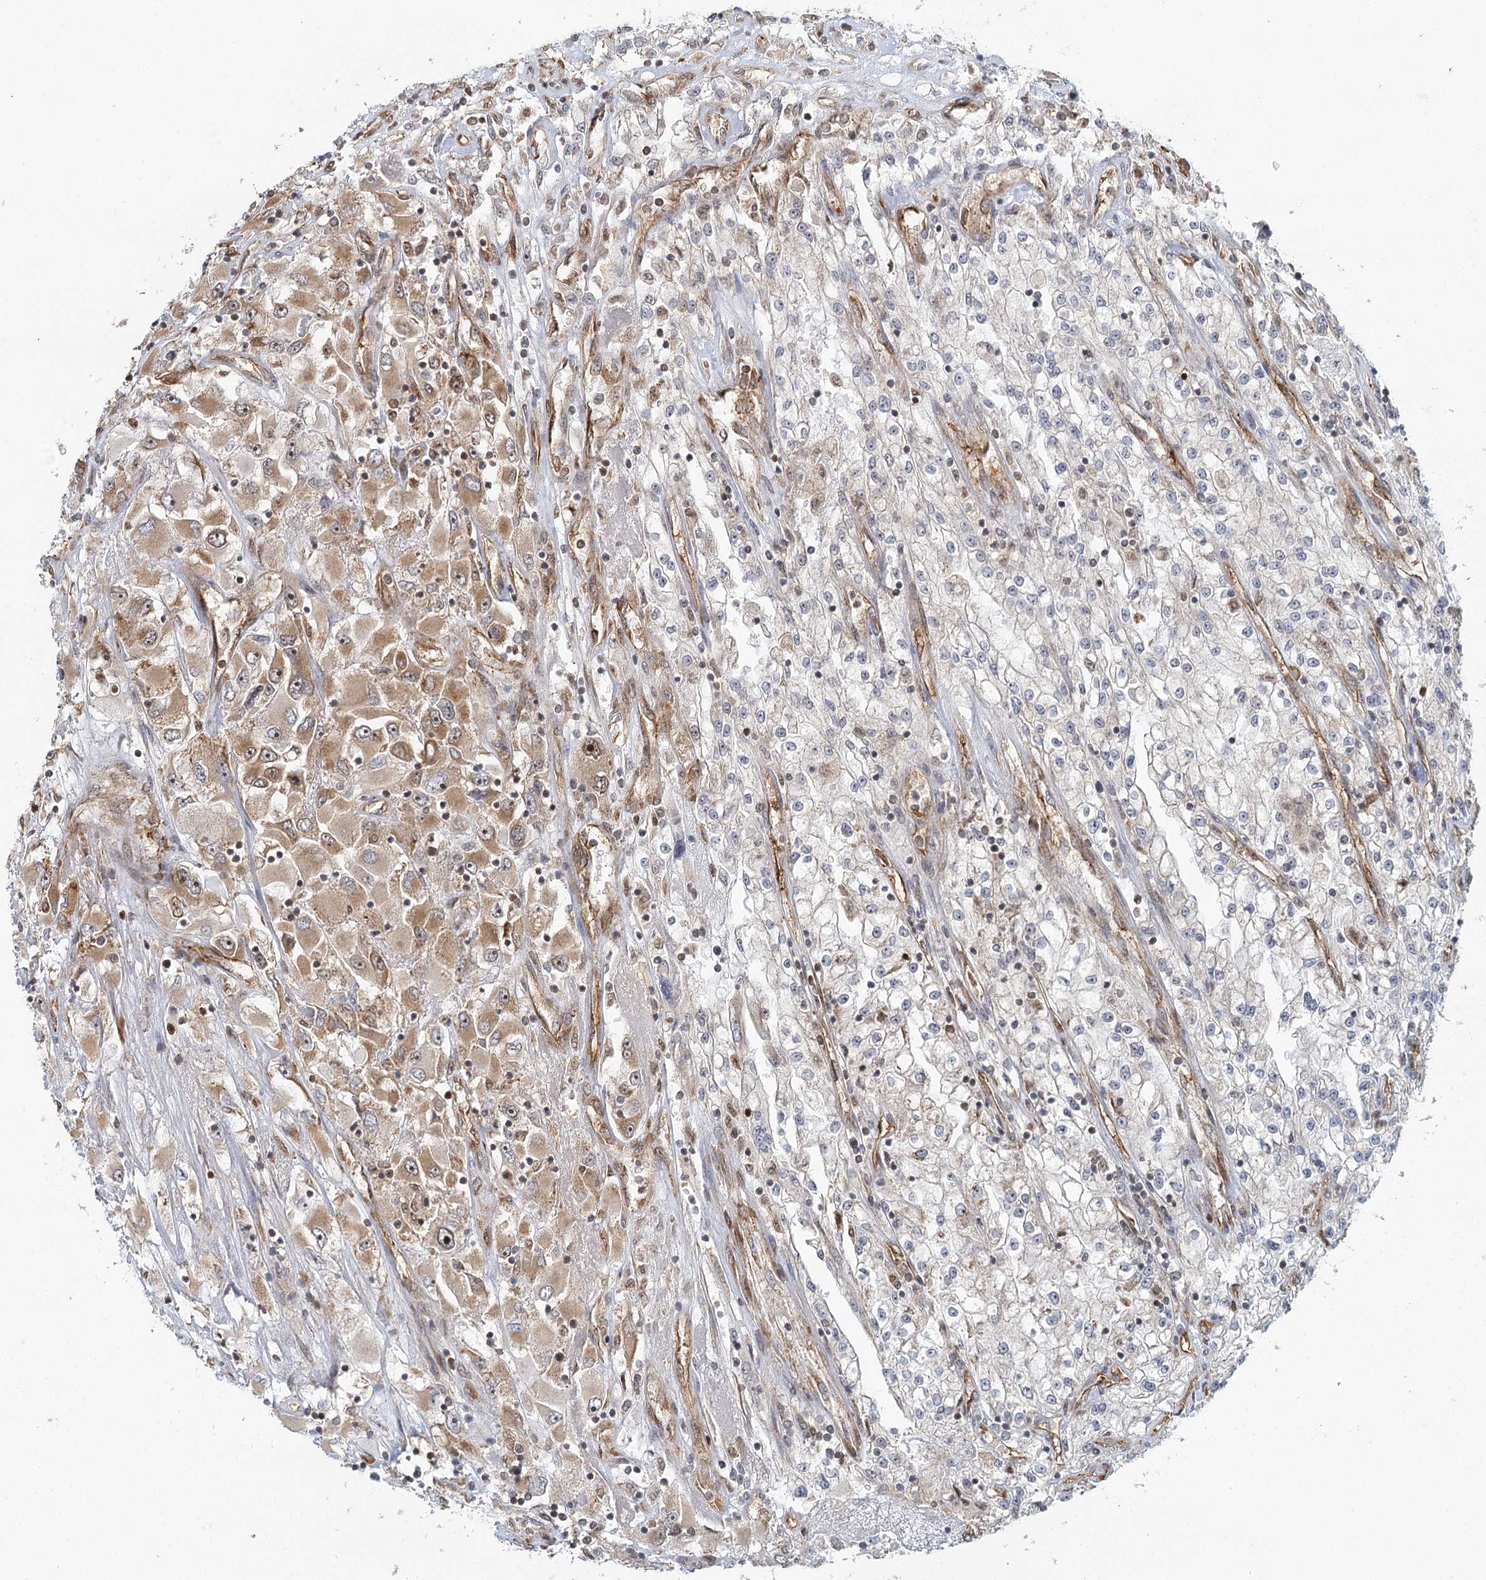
{"staining": {"intensity": "moderate", "quantity": "25%-75%", "location": "cytoplasmic/membranous,nuclear"}, "tissue": "renal cancer", "cell_type": "Tumor cells", "image_type": "cancer", "snomed": [{"axis": "morphology", "description": "Adenocarcinoma, NOS"}, {"axis": "topography", "description": "Kidney"}], "caption": "Adenocarcinoma (renal) stained for a protein (brown) displays moderate cytoplasmic/membranous and nuclear positive positivity in approximately 25%-75% of tumor cells.", "gene": "GPATCH11", "patient": {"sex": "female", "age": 52}}